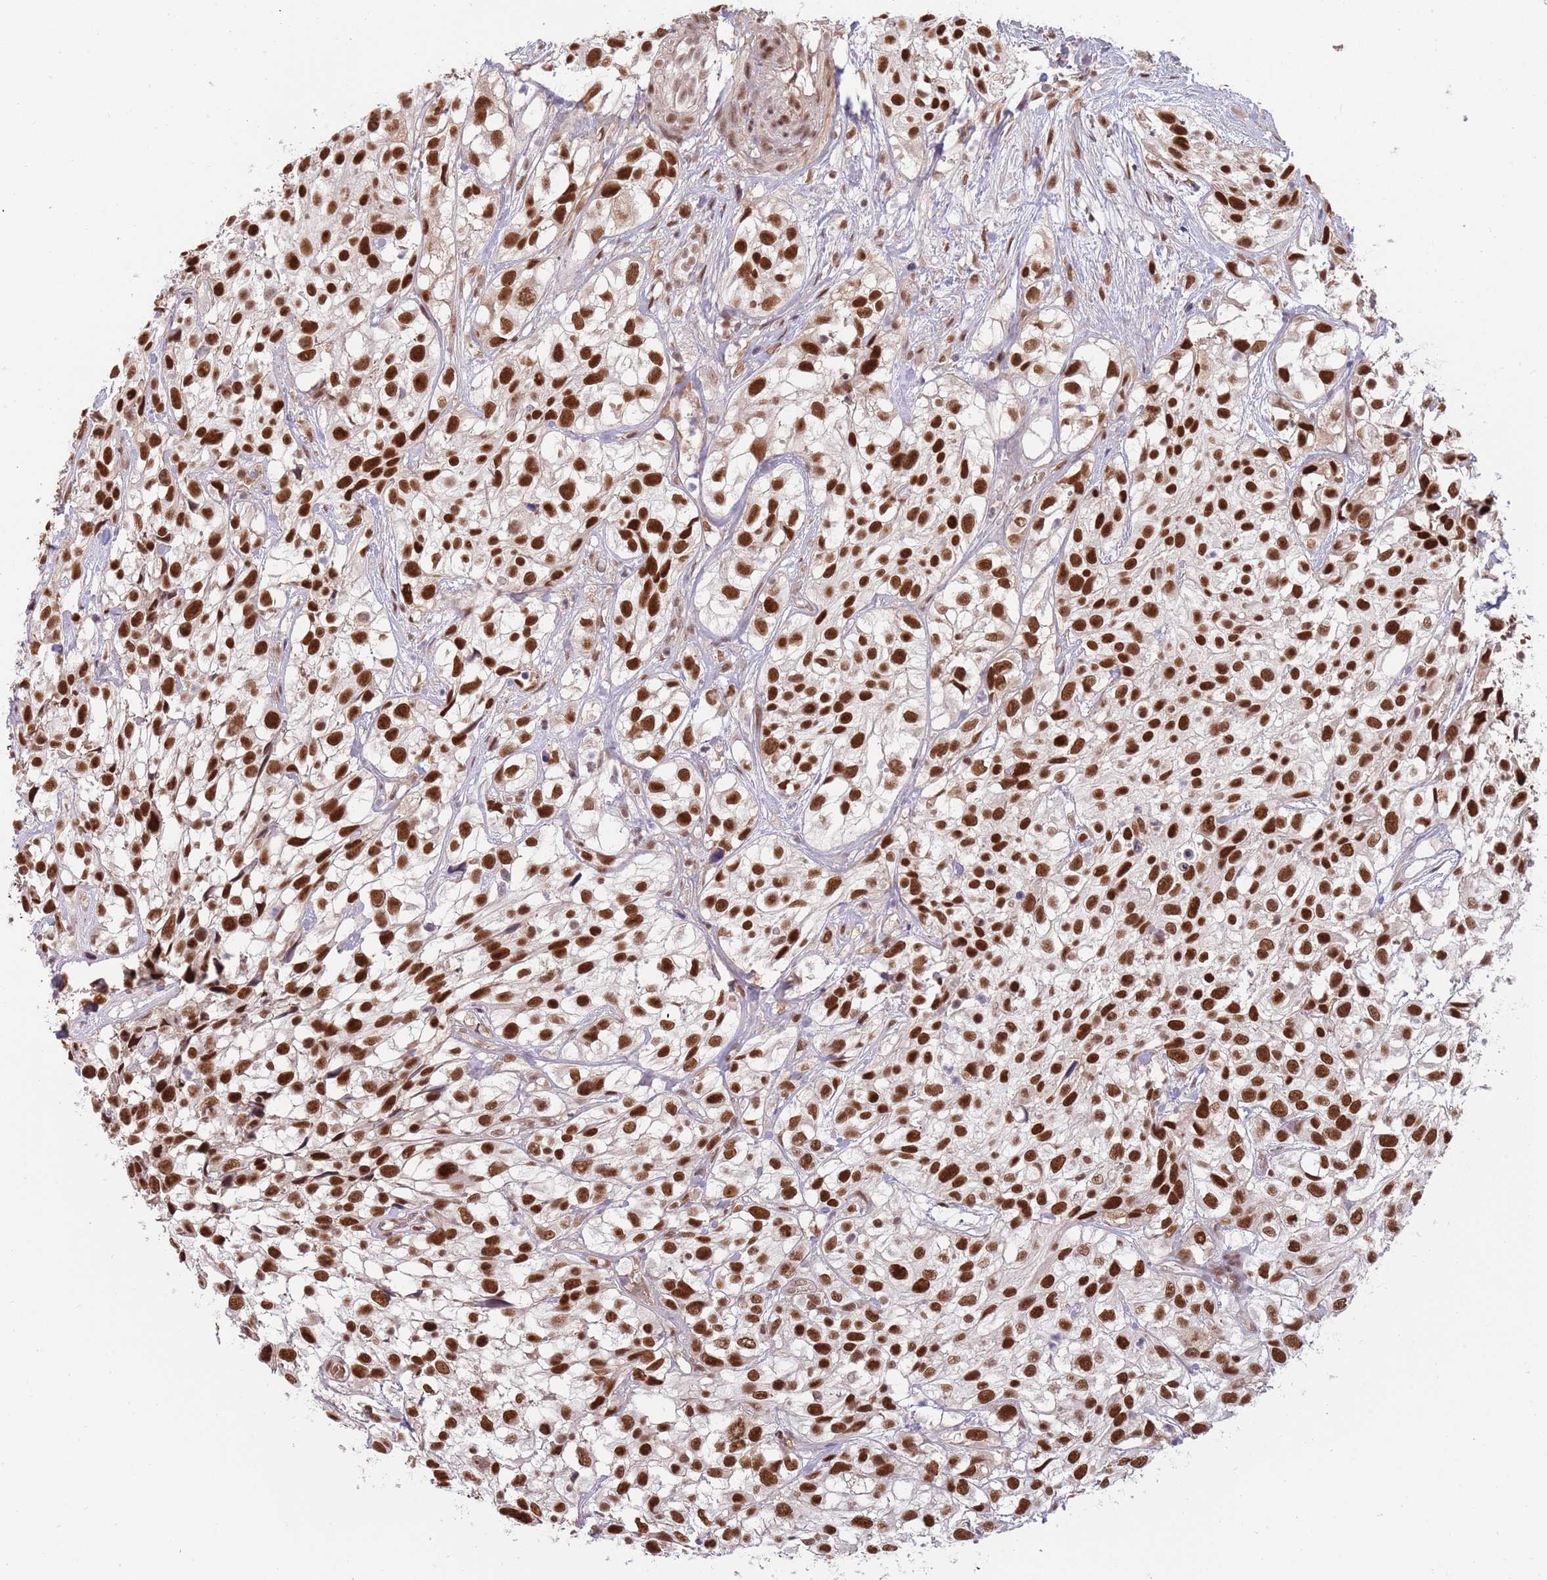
{"staining": {"intensity": "strong", "quantity": ">75%", "location": "nuclear"}, "tissue": "urothelial cancer", "cell_type": "Tumor cells", "image_type": "cancer", "snomed": [{"axis": "morphology", "description": "Urothelial carcinoma, High grade"}, {"axis": "topography", "description": "Urinary bladder"}], "caption": "A high-resolution histopathology image shows immunohistochemistry (IHC) staining of urothelial cancer, which reveals strong nuclear staining in about >75% of tumor cells.", "gene": "ZBTB7A", "patient": {"sex": "male", "age": 56}}